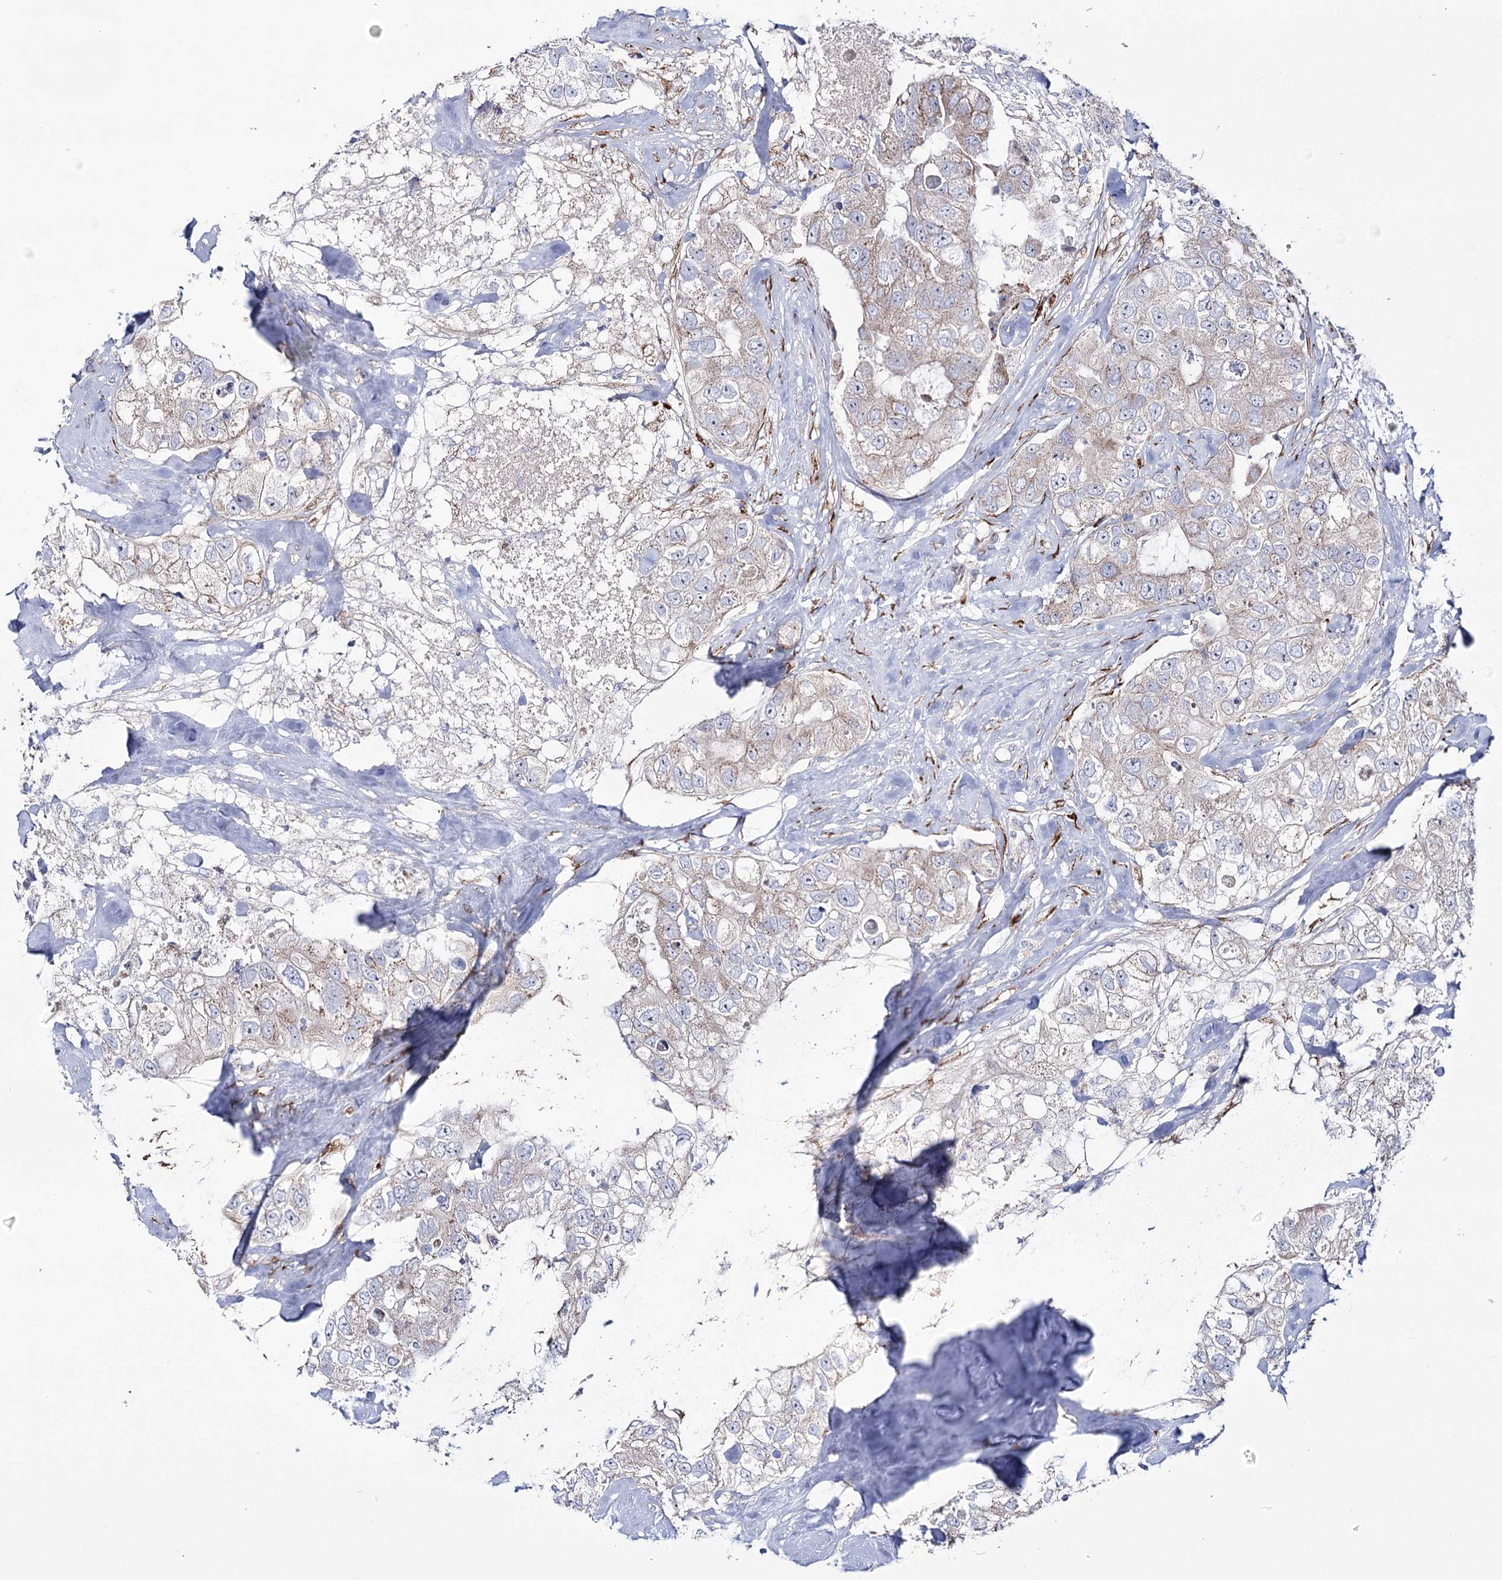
{"staining": {"intensity": "weak", "quantity": "<25%", "location": "cytoplasmic/membranous"}, "tissue": "breast cancer", "cell_type": "Tumor cells", "image_type": "cancer", "snomed": [{"axis": "morphology", "description": "Duct carcinoma"}, {"axis": "topography", "description": "Breast"}], "caption": "Micrograph shows no protein expression in tumor cells of breast invasive ductal carcinoma tissue.", "gene": "METTL5", "patient": {"sex": "female", "age": 62}}